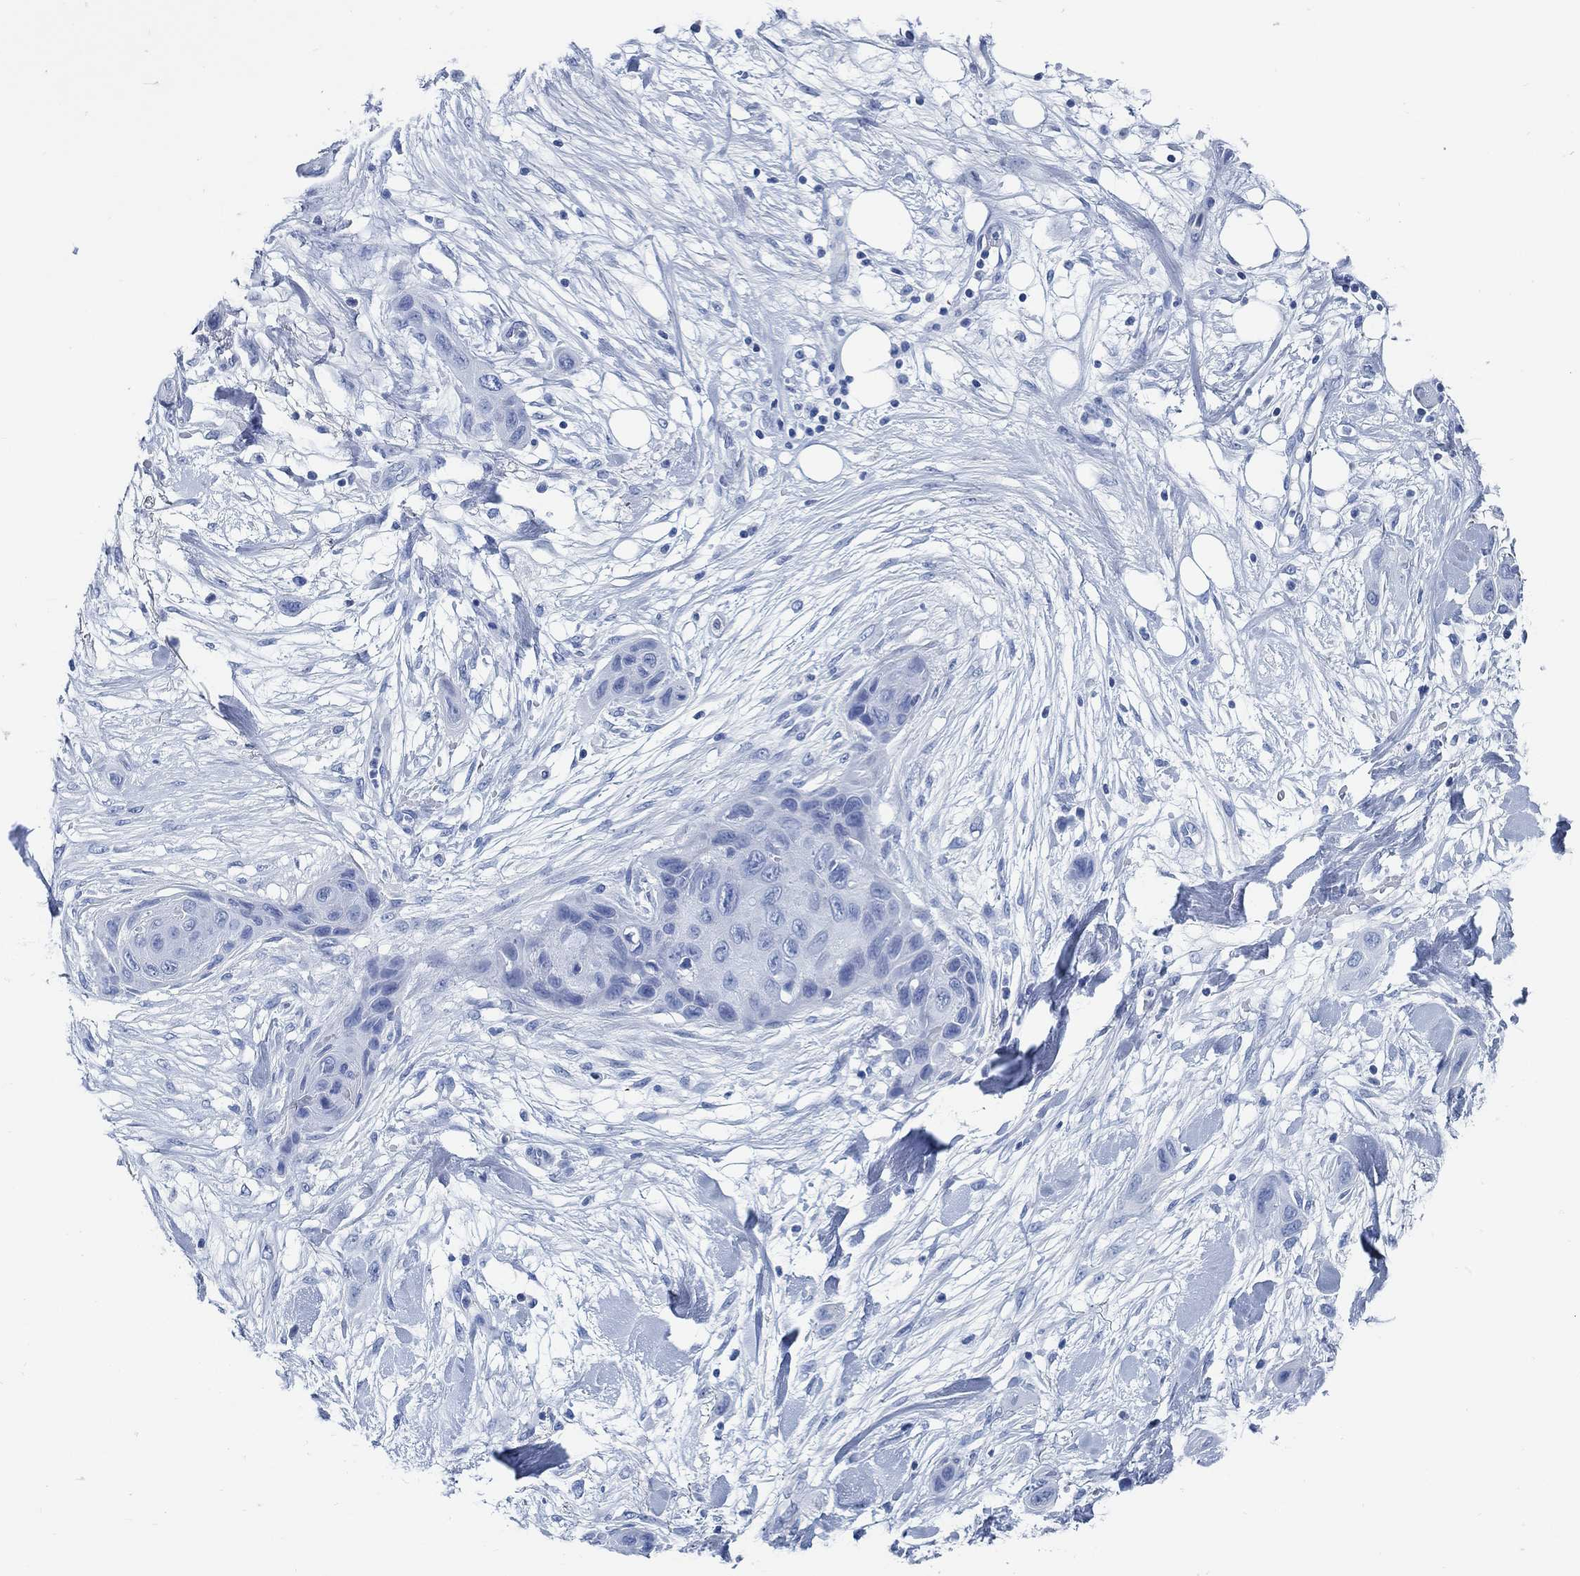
{"staining": {"intensity": "negative", "quantity": "none", "location": "none"}, "tissue": "skin cancer", "cell_type": "Tumor cells", "image_type": "cancer", "snomed": [{"axis": "morphology", "description": "Squamous cell carcinoma, NOS"}, {"axis": "topography", "description": "Skin"}], "caption": "Skin cancer (squamous cell carcinoma) was stained to show a protein in brown. There is no significant positivity in tumor cells.", "gene": "SLC45A1", "patient": {"sex": "male", "age": 79}}